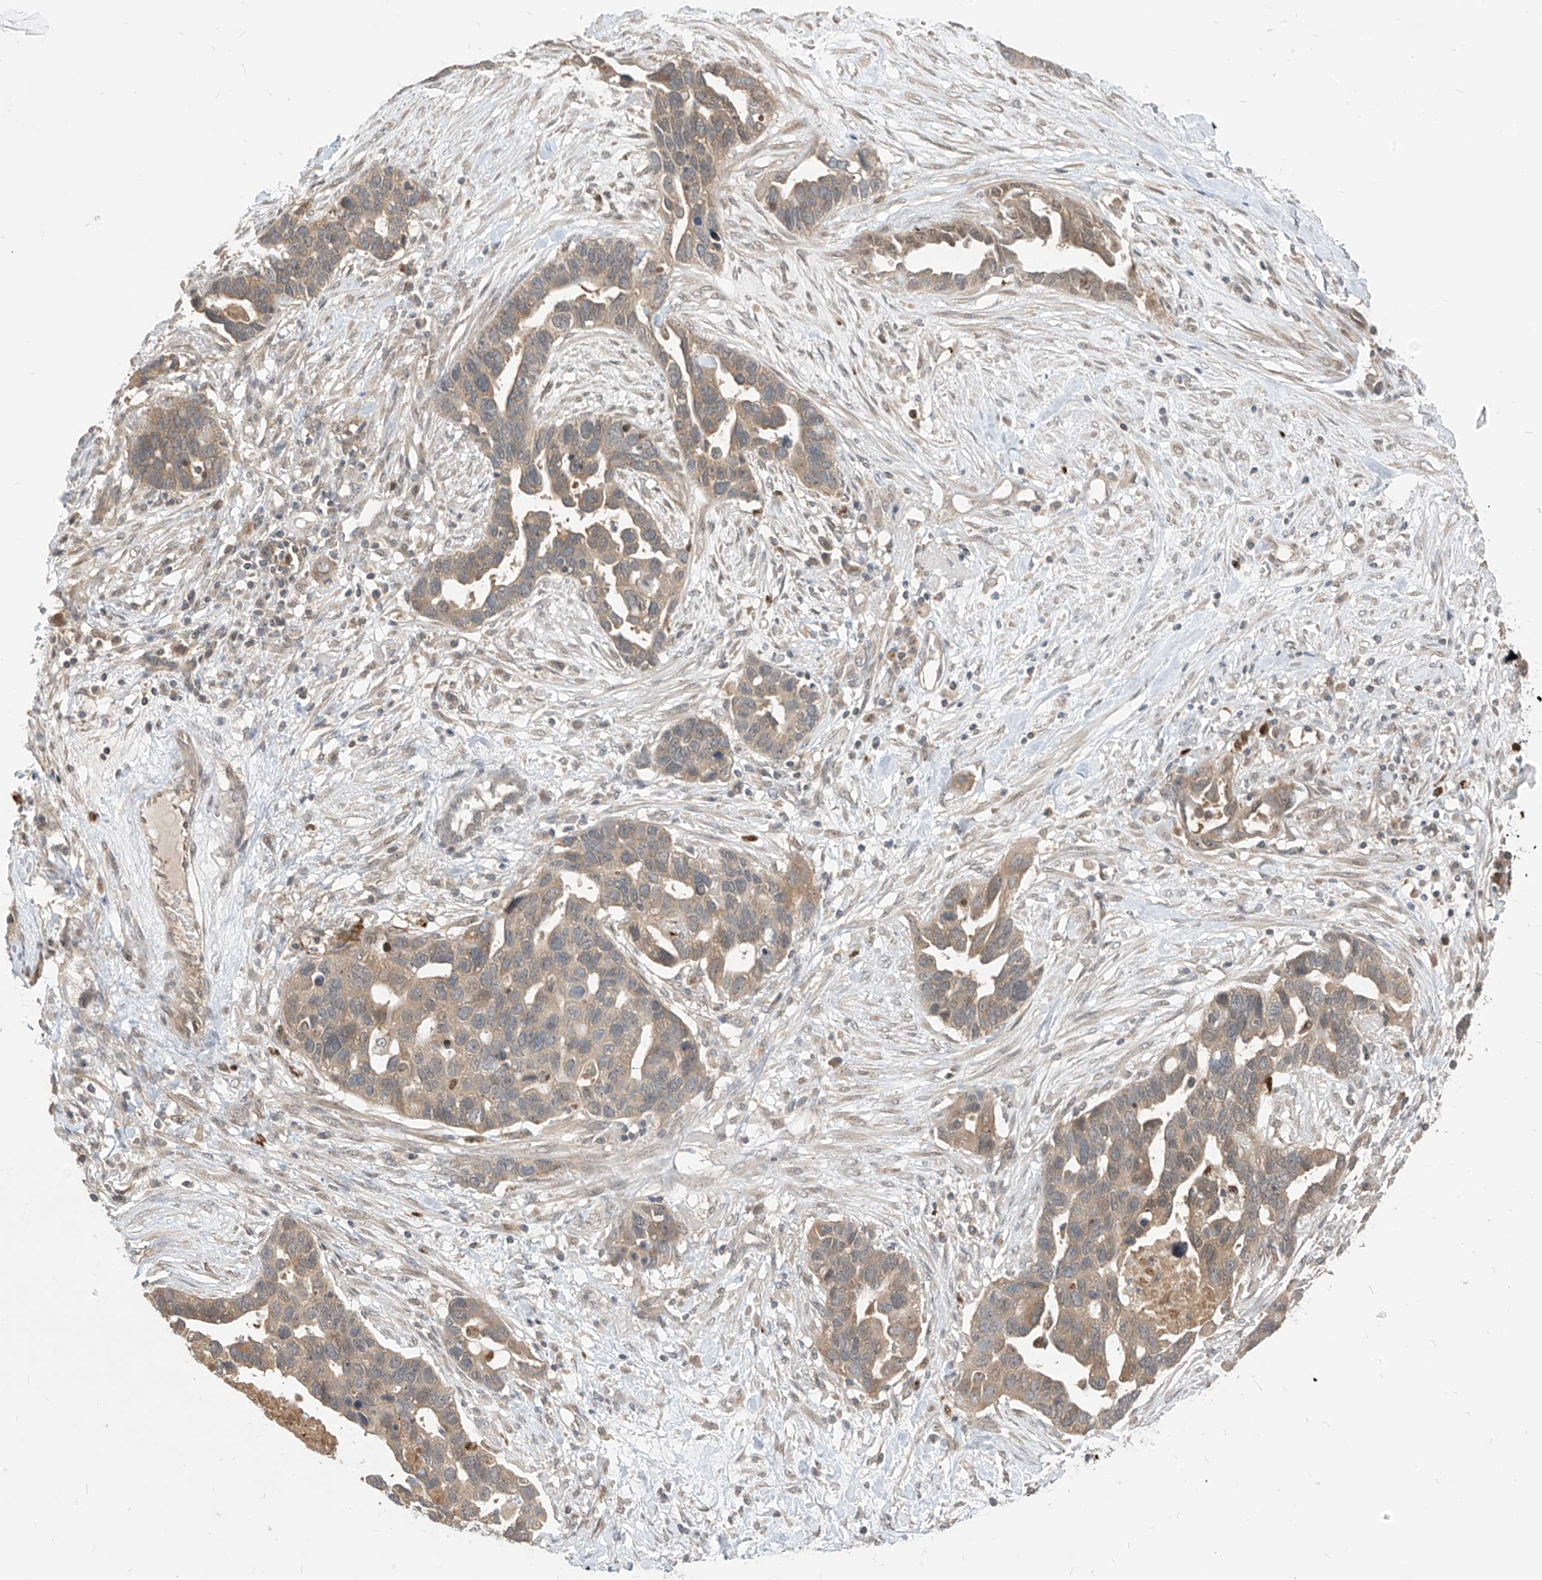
{"staining": {"intensity": "moderate", "quantity": "25%-75%", "location": "cytoplasmic/membranous"}, "tissue": "ovarian cancer", "cell_type": "Tumor cells", "image_type": "cancer", "snomed": [{"axis": "morphology", "description": "Cystadenocarcinoma, serous, NOS"}, {"axis": "topography", "description": "Ovary"}], "caption": "Ovarian cancer (serous cystadenocarcinoma) was stained to show a protein in brown. There is medium levels of moderate cytoplasmic/membranous staining in approximately 25%-75% of tumor cells. (DAB (3,3'-diaminobenzidine) IHC with brightfield microscopy, high magnification).", "gene": "CNKSR1", "patient": {"sex": "female", "age": 54}}